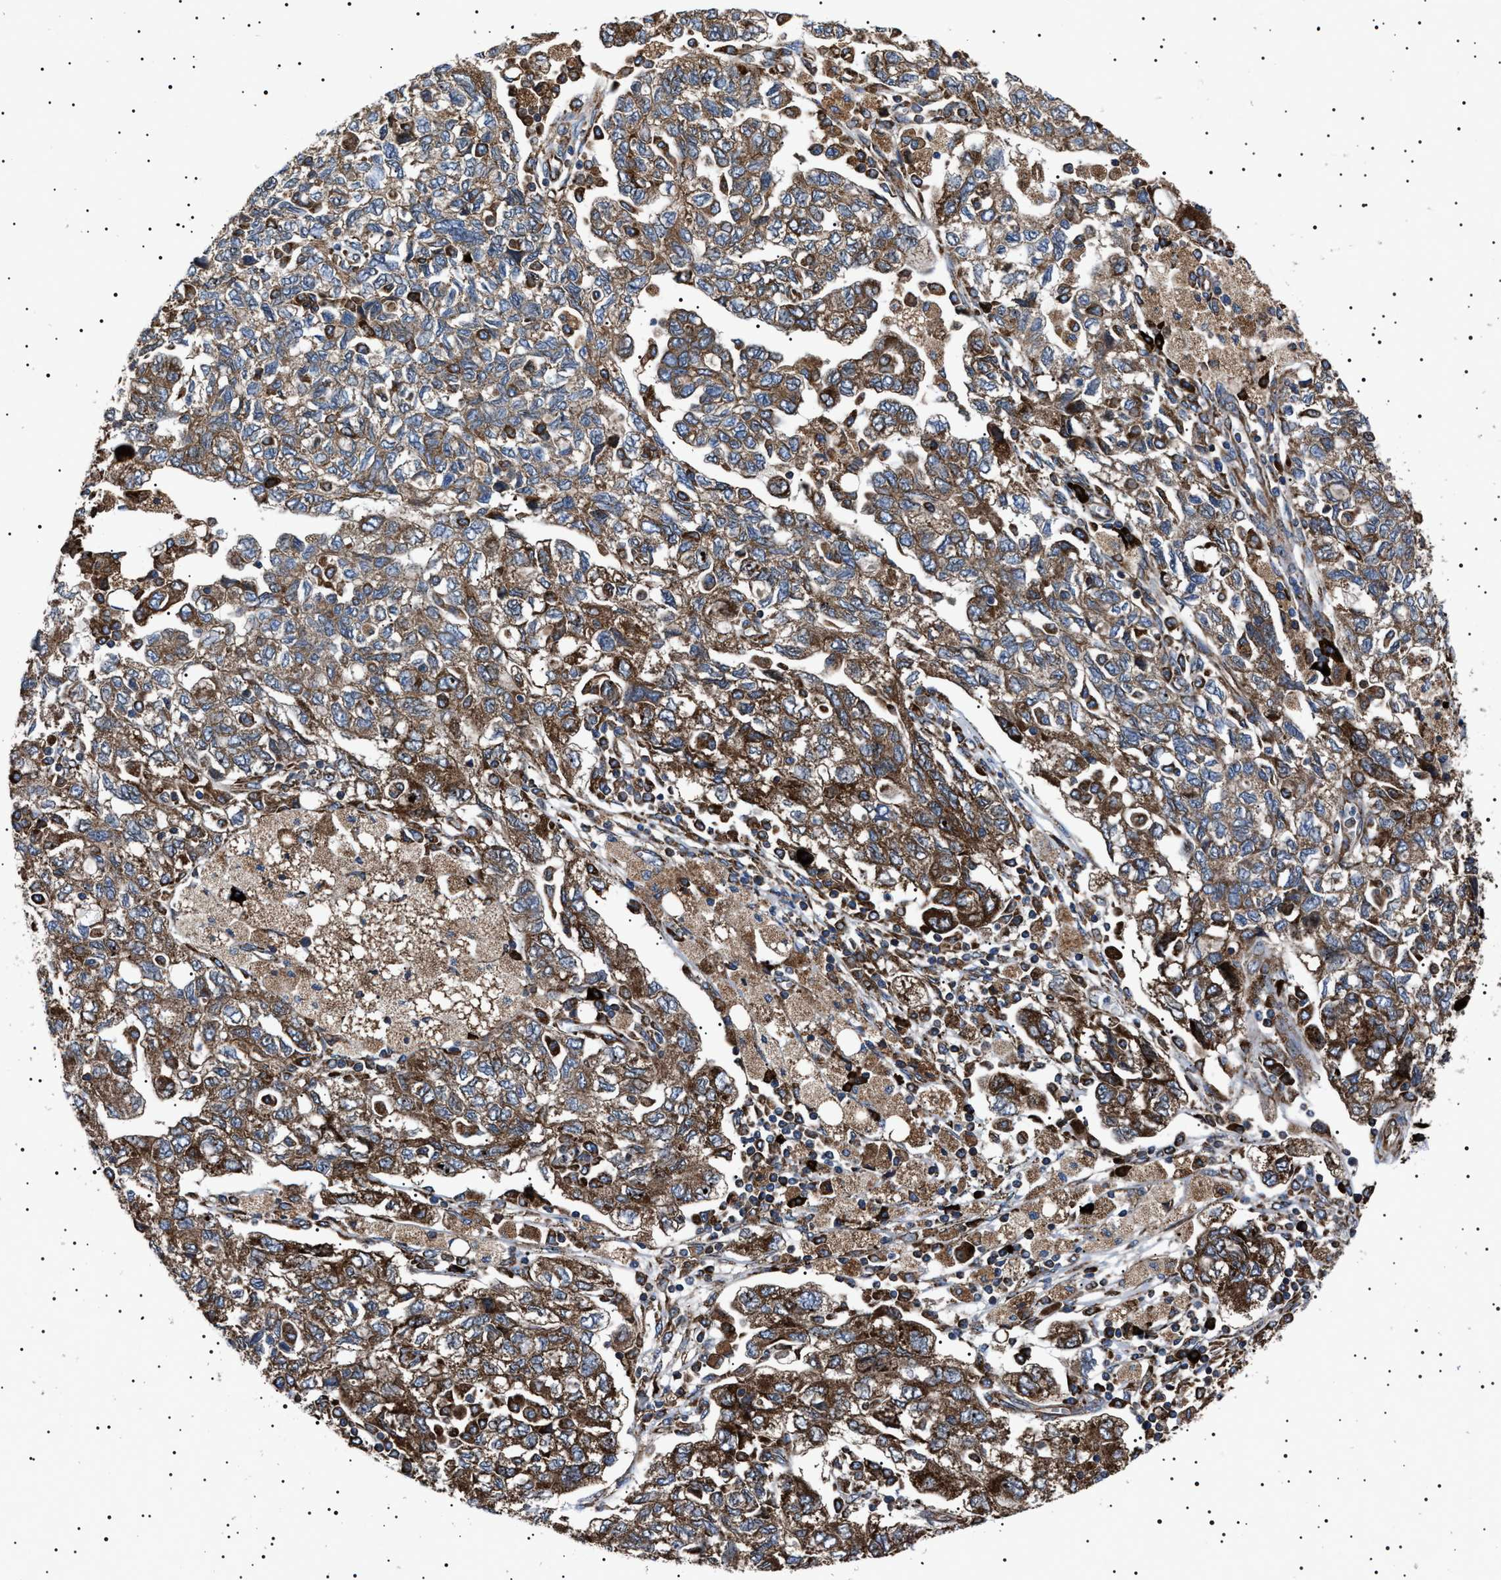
{"staining": {"intensity": "moderate", "quantity": ">75%", "location": "cytoplasmic/membranous"}, "tissue": "ovarian cancer", "cell_type": "Tumor cells", "image_type": "cancer", "snomed": [{"axis": "morphology", "description": "Carcinoma, NOS"}, {"axis": "morphology", "description": "Cystadenocarcinoma, serous, NOS"}, {"axis": "topography", "description": "Ovary"}], "caption": "Immunohistochemical staining of human ovarian carcinoma demonstrates medium levels of moderate cytoplasmic/membranous protein positivity in approximately >75% of tumor cells.", "gene": "TOP1MT", "patient": {"sex": "female", "age": 69}}